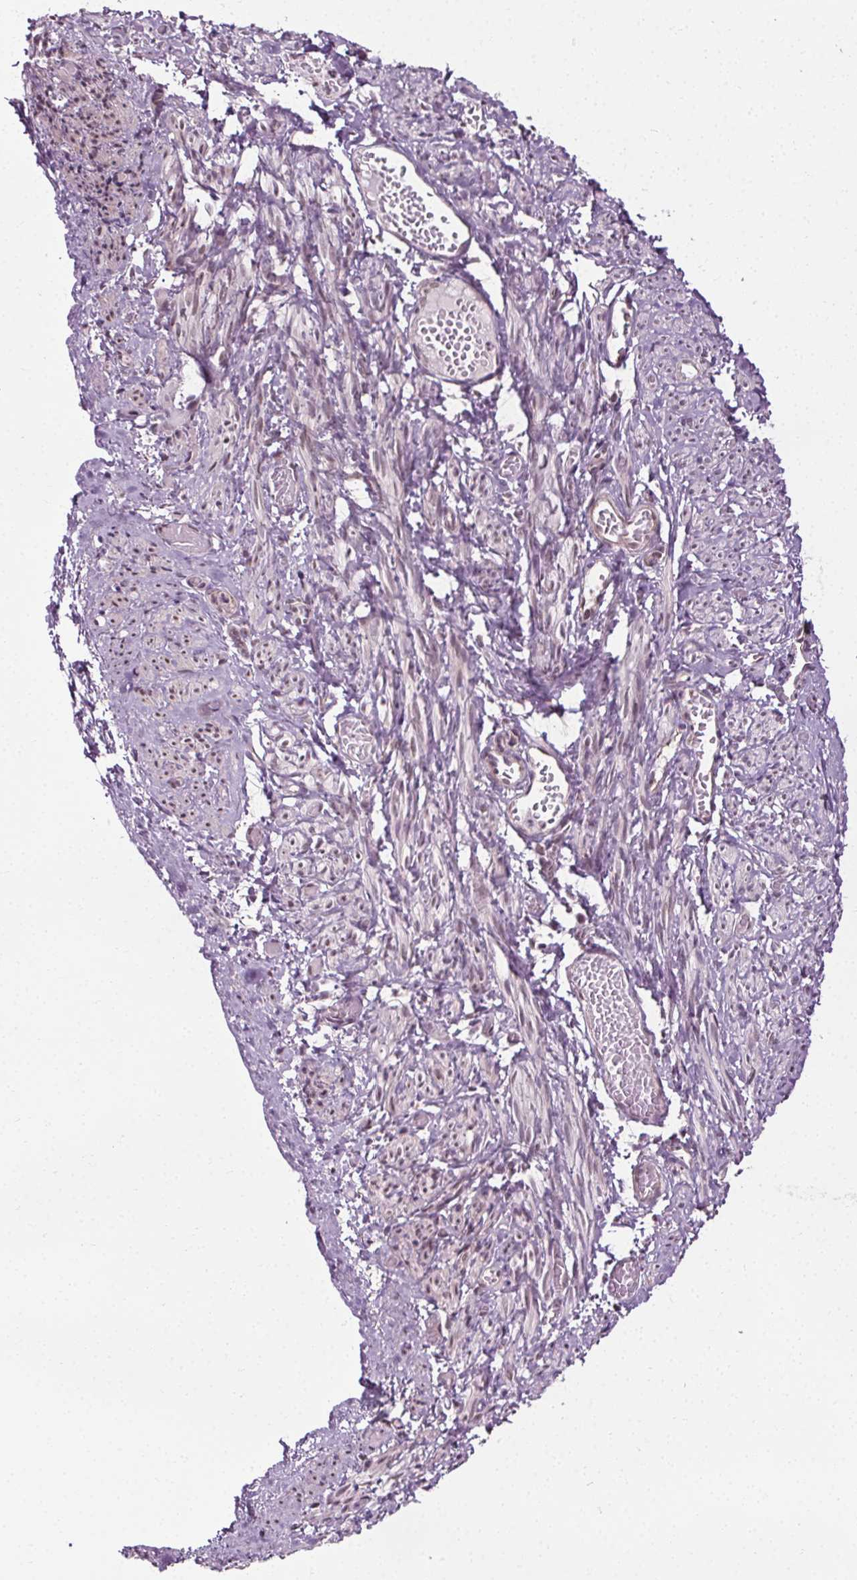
{"staining": {"intensity": "negative", "quantity": "none", "location": "none"}, "tissue": "smooth muscle", "cell_type": "Smooth muscle cells", "image_type": "normal", "snomed": [{"axis": "morphology", "description": "Normal tissue, NOS"}, {"axis": "topography", "description": "Smooth muscle"}], "caption": "Immunohistochemistry (IHC) of unremarkable smooth muscle exhibits no staining in smooth muscle cells.", "gene": "CEBPA", "patient": {"sex": "female", "age": 65}}